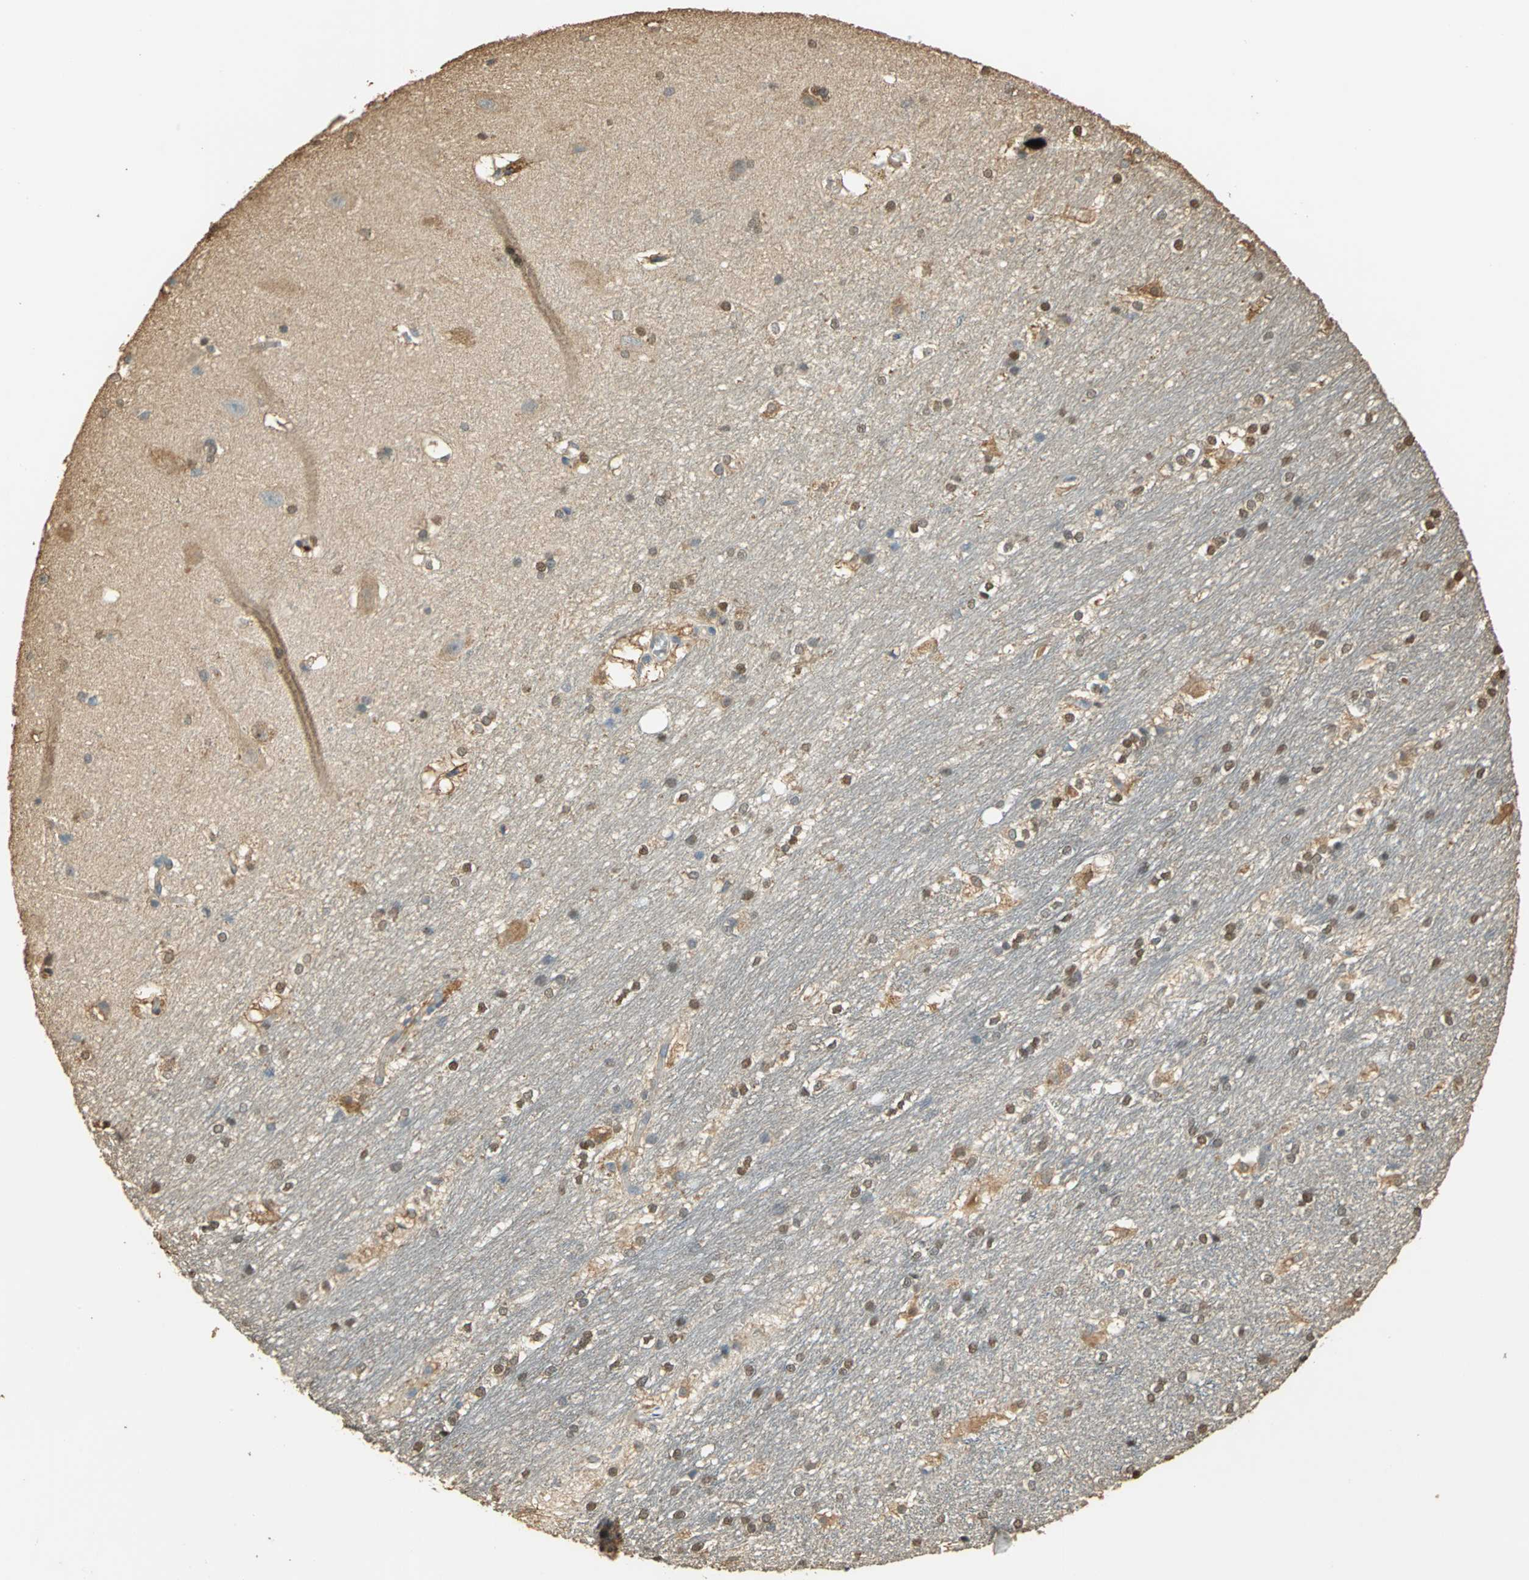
{"staining": {"intensity": "weak", "quantity": "25%-75%", "location": "cytoplasmic/membranous"}, "tissue": "hippocampus", "cell_type": "Glial cells", "image_type": "normal", "snomed": [{"axis": "morphology", "description": "Normal tissue, NOS"}, {"axis": "topography", "description": "Hippocampus"}], "caption": "Immunohistochemical staining of benign hippocampus exhibits weak cytoplasmic/membranous protein staining in about 25%-75% of glial cells. The protein of interest is stained brown, and the nuclei are stained in blue (DAB IHC with brightfield microscopy, high magnification).", "gene": "GAPDH", "patient": {"sex": "female", "age": 19}}